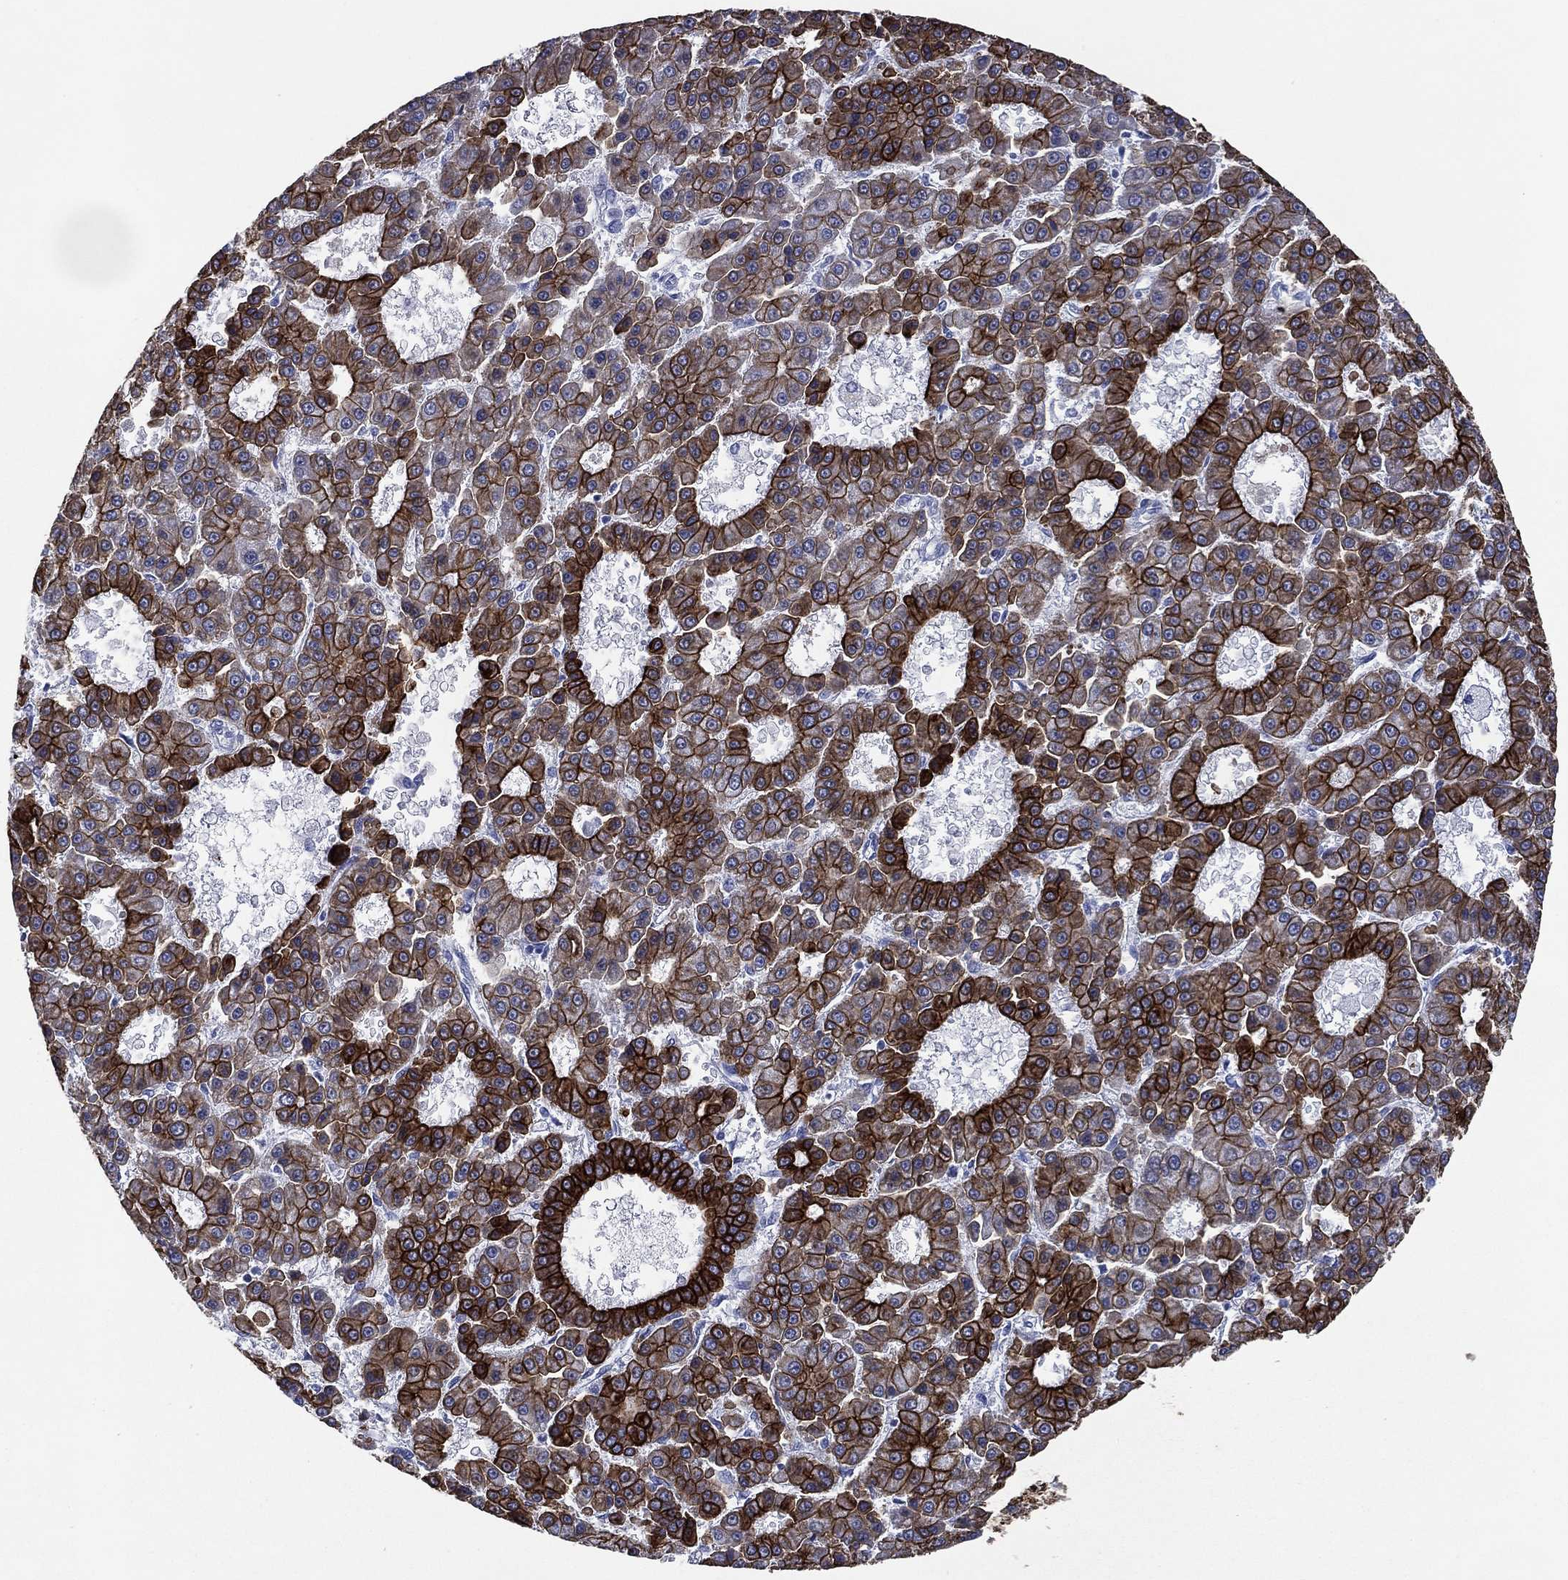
{"staining": {"intensity": "strong", "quantity": ">75%", "location": "cytoplasmic/membranous"}, "tissue": "liver cancer", "cell_type": "Tumor cells", "image_type": "cancer", "snomed": [{"axis": "morphology", "description": "Carcinoma, Hepatocellular, NOS"}, {"axis": "topography", "description": "Liver"}], "caption": "IHC of liver cancer (hepatocellular carcinoma) shows high levels of strong cytoplasmic/membranous expression in about >75% of tumor cells. (IHC, brightfield microscopy, high magnification).", "gene": "KRT7", "patient": {"sex": "male", "age": 70}}